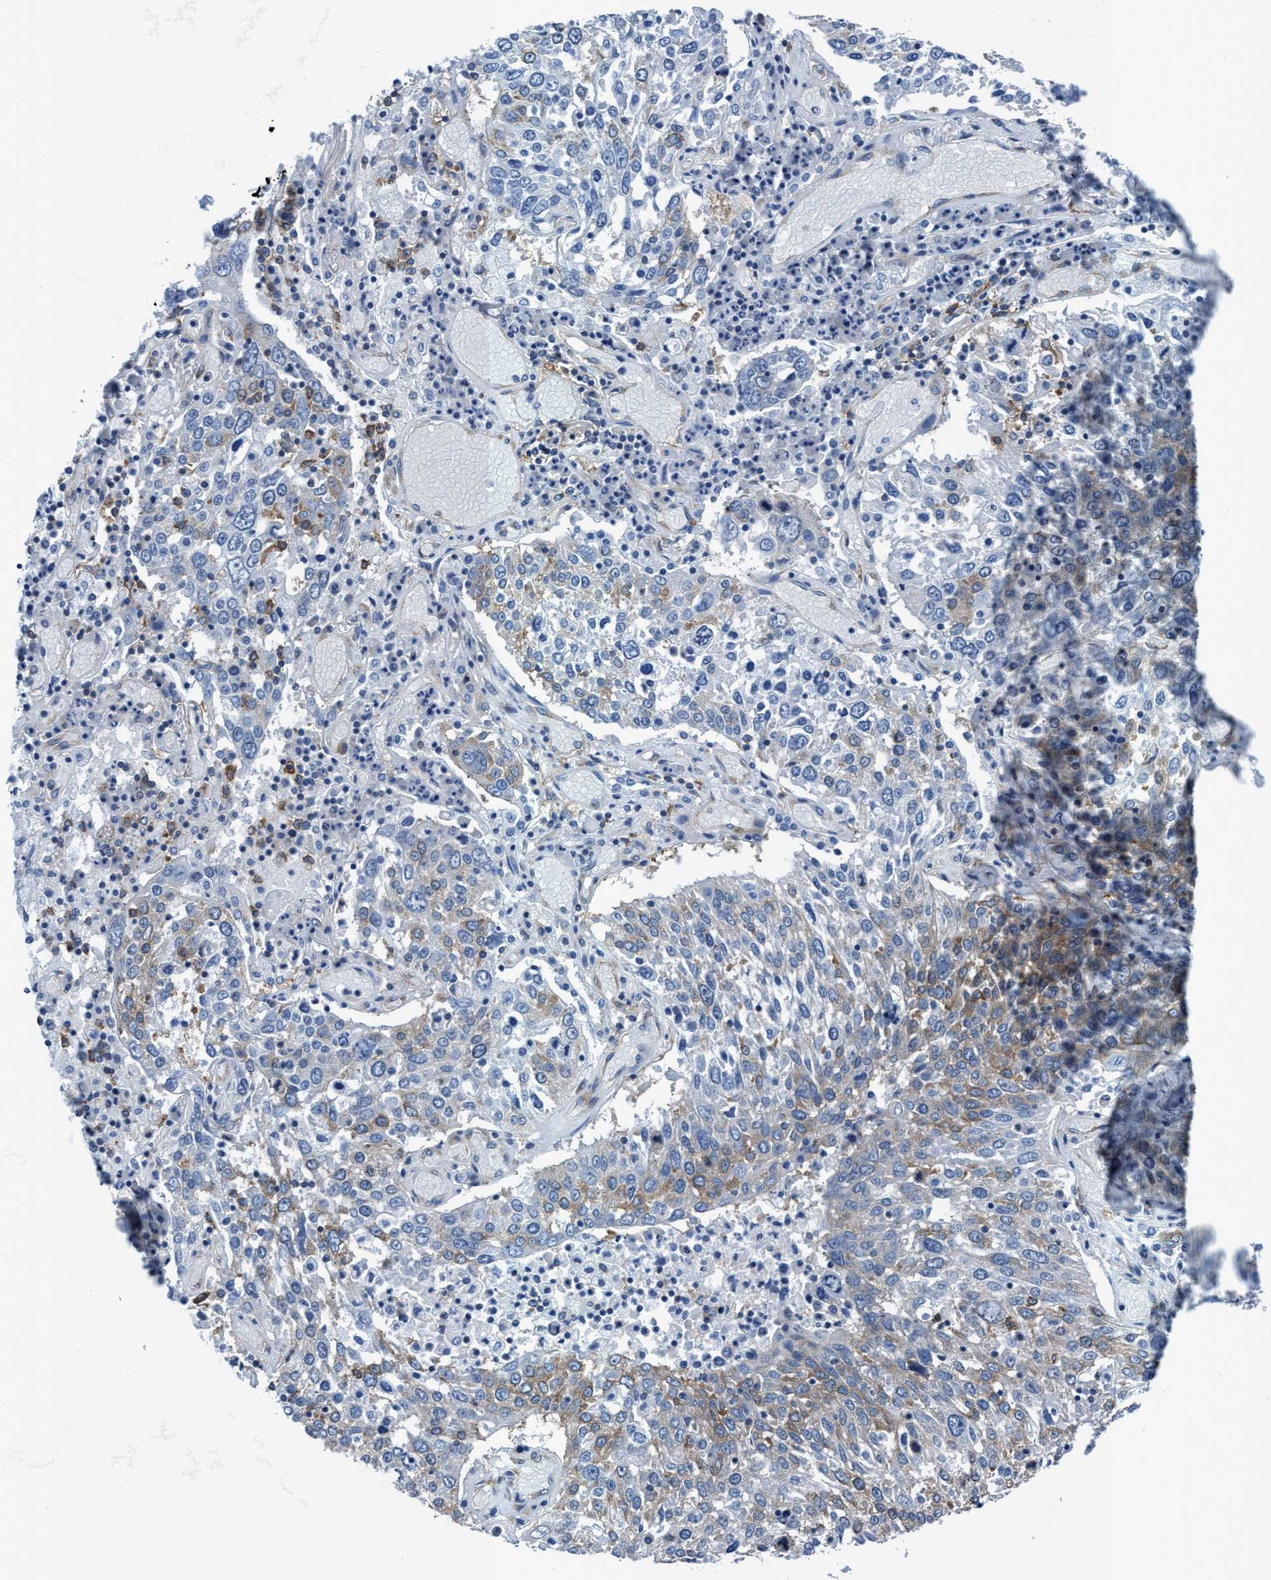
{"staining": {"intensity": "weak", "quantity": "25%-75%", "location": "cytoplasmic/membranous"}, "tissue": "lung cancer", "cell_type": "Tumor cells", "image_type": "cancer", "snomed": [{"axis": "morphology", "description": "Squamous cell carcinoma, NOS"}, {"axis": "topography", "description": "Lung"}], "caption": "An immunohistochemistry (IHC) photomicrograph of neoplastic tissue is shown. Protein staining in brown labels weak cytoplasmic/membranous positivity in lung squamous cell carcinoma within tumor cells. The staining is performed using DAB (3,3'-diaminobenzidine) brown chromogen to label protein expression. The nuclei are counter-stained blue using hematoxylin.", "gene": "NMT1", "patient": {"sex": "male", "age": 65}}